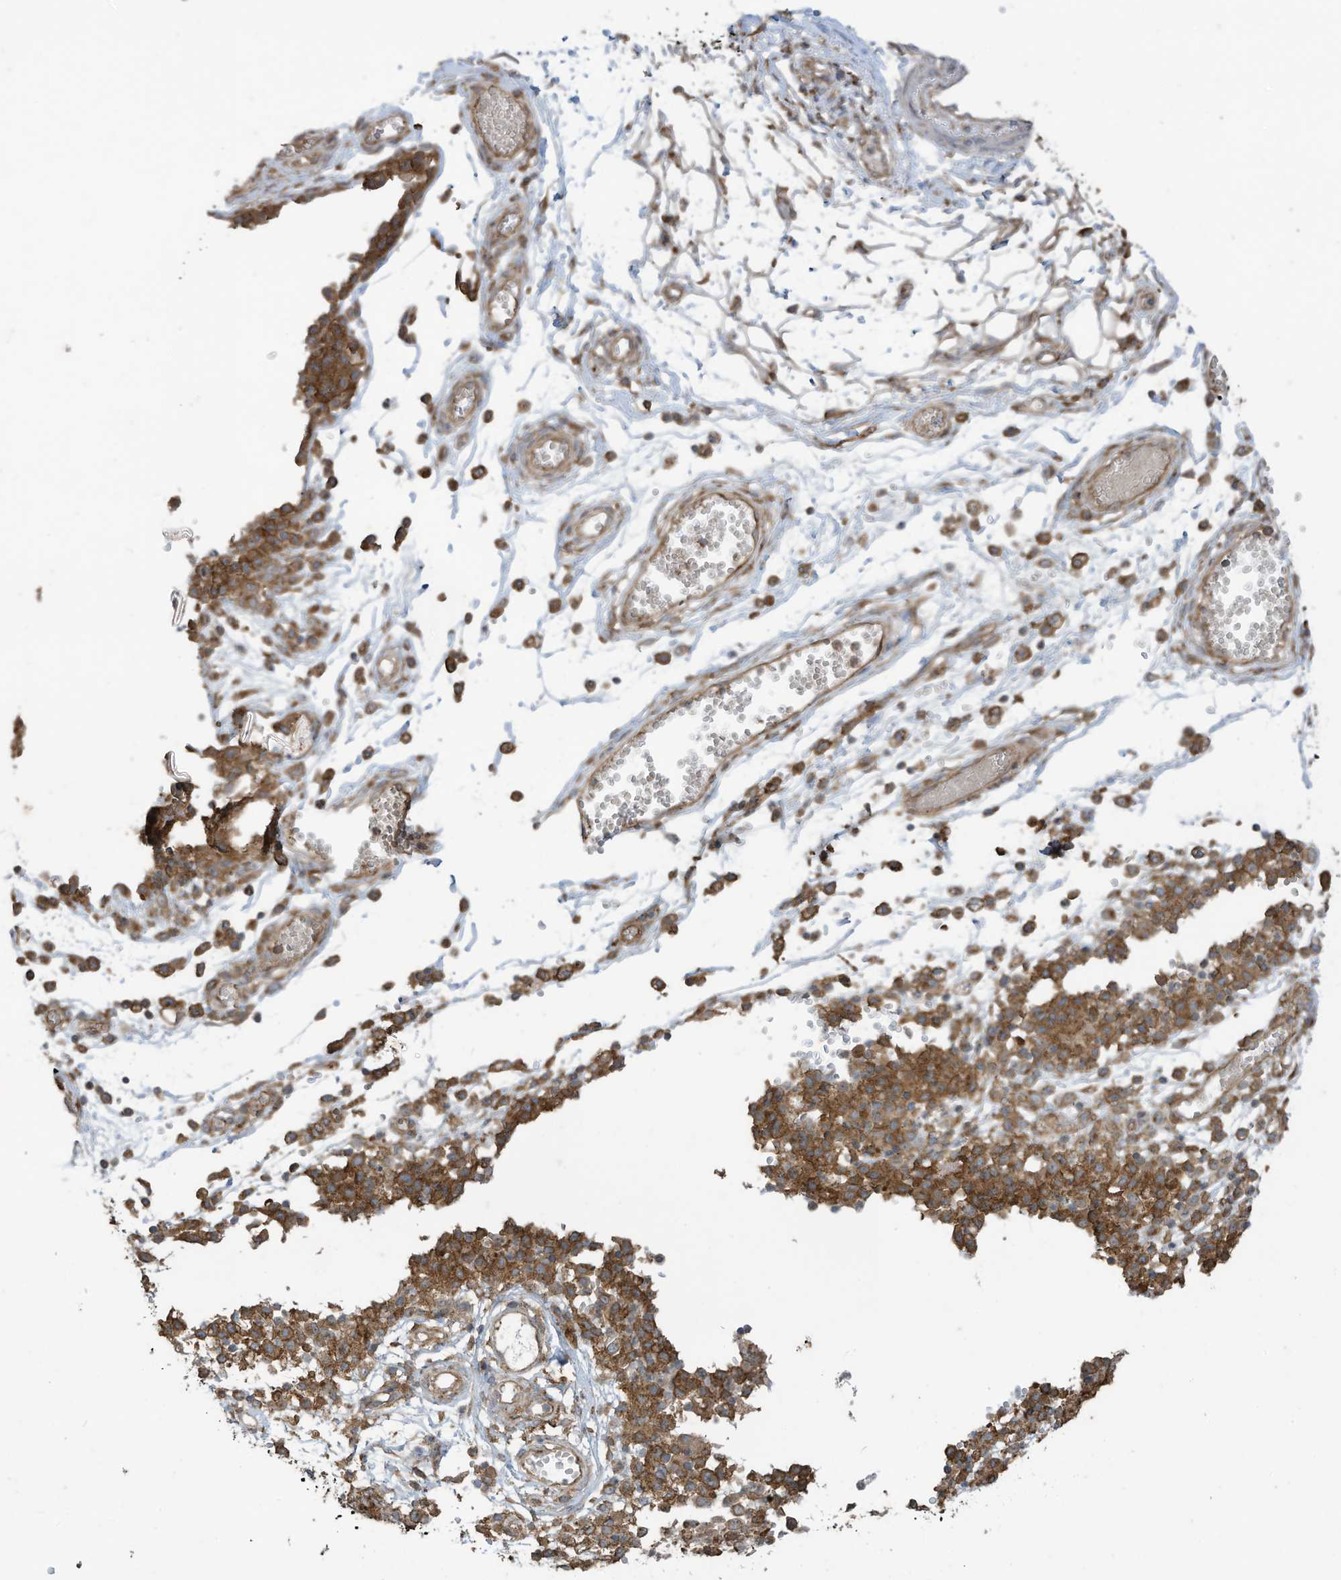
{"staining": {"intensity": "moderate", "quantity": ">75%", "location": "cytoplasmic/membranous"}, "tissue": "ovarian cancer", "cell_type": "Tumor cells", "image_type": "cancer", "snomed": [{"axis": "morphology", "description": "Carcinoma, endometroid"}, {"axis": "topography", "description": "Ovary"}], "caption": "About >75% of tumor cells in ovarian endometroid carcinoma demonstrate moderate cytoplasmic/membranous protein positivity as visualized by brown immunohistochemical staining.", "gene": "CGAS", "patient": {"sex": "female", "age": 42}}